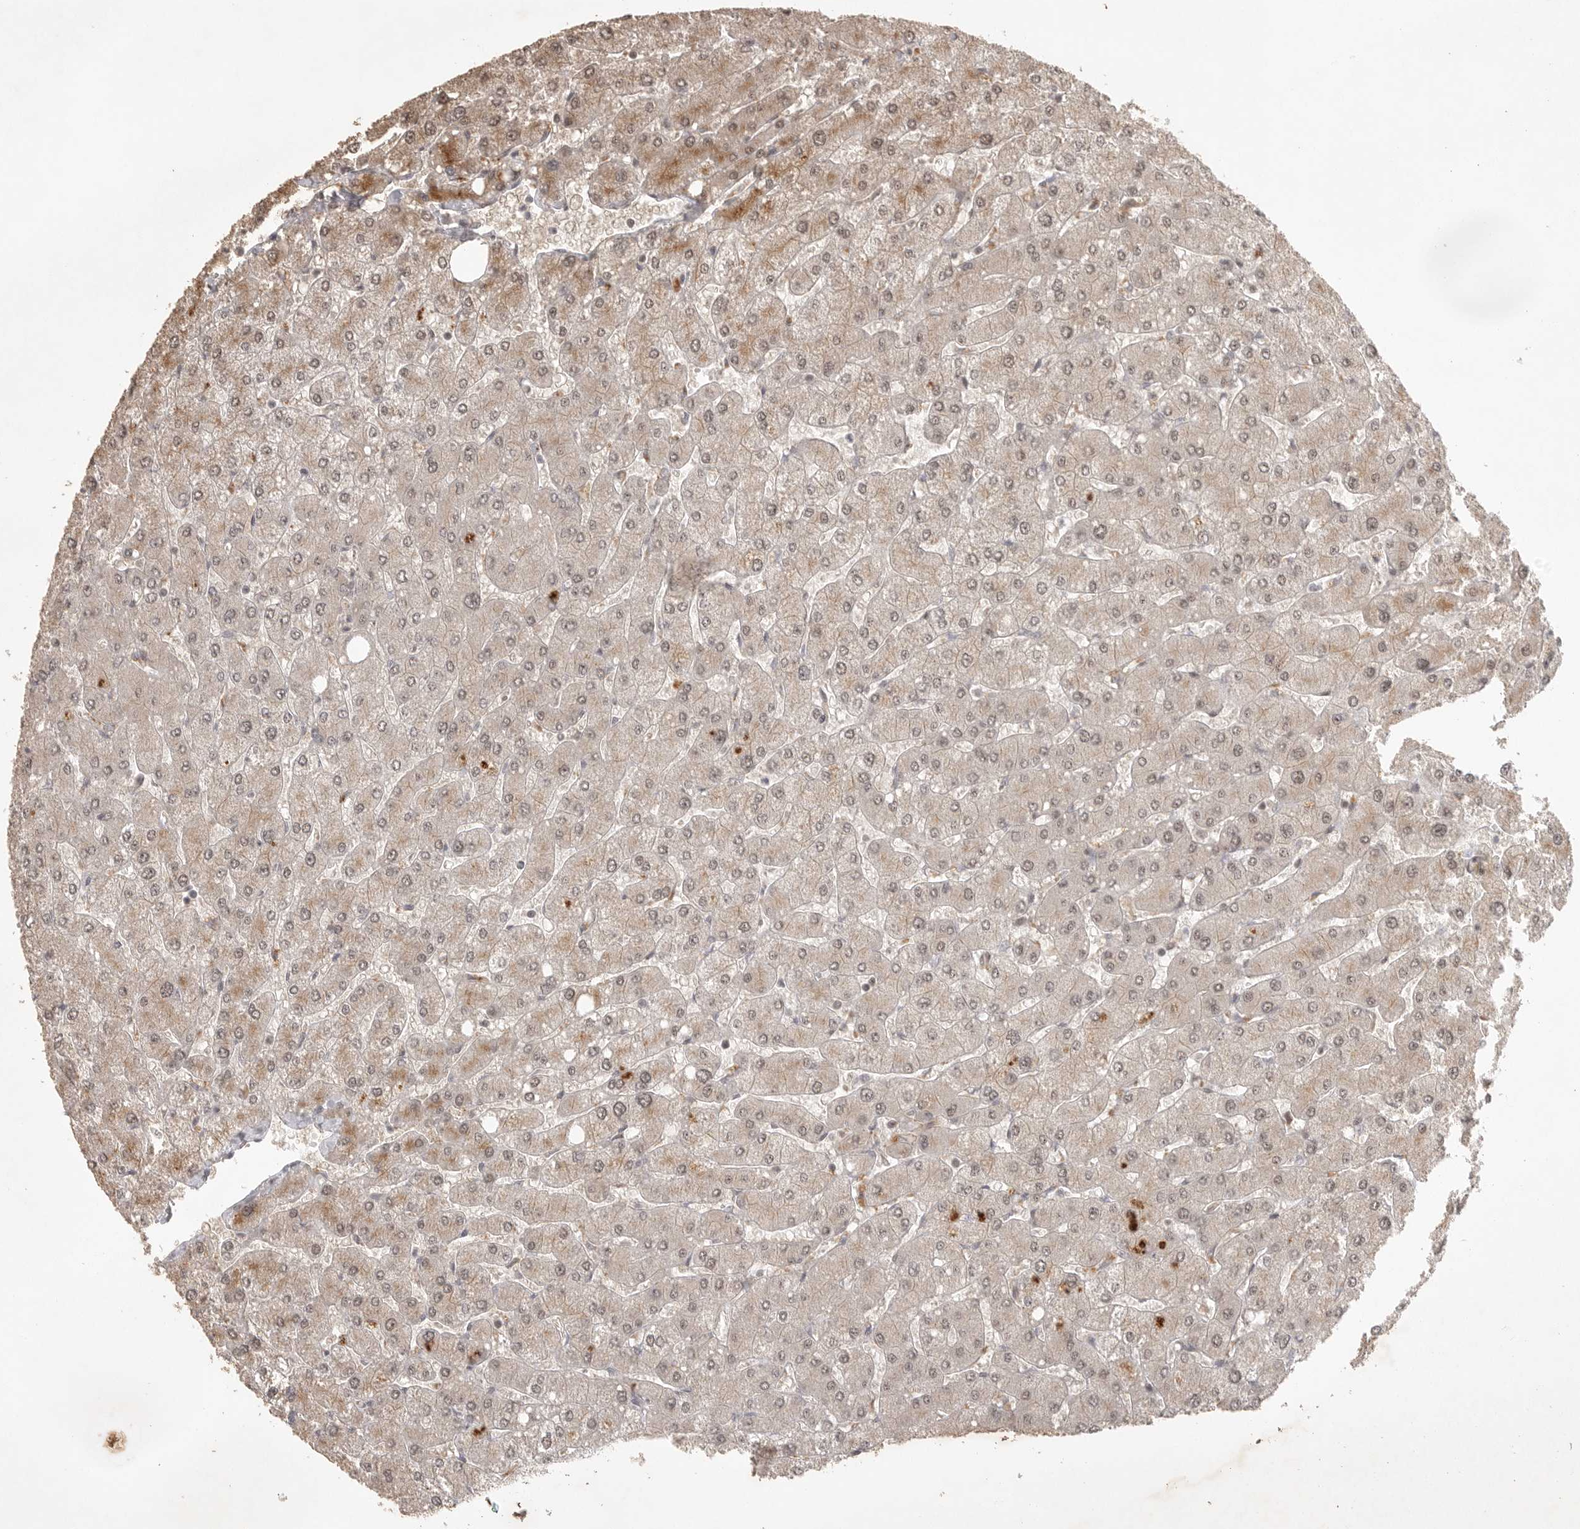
{"staining": {"intensity": "weak", "quantity": ">75%", "location": "nuclear"}, "tissue": "liver", "cell_type": "Cholangiocytes", "image_type": "normal", "snomed": [{"axis": "morphology", "description": "Normal tissue, NOS"}, {"axis": "topography", "description": "Liver"}], "caption": "Approximately >75% of cholangiocytes in benign liver show weak nuclear protein expression as visualized by brown immunohistochemical staining.", "gene": "POMP", "patient": {"sex": "male", "age": 55}}